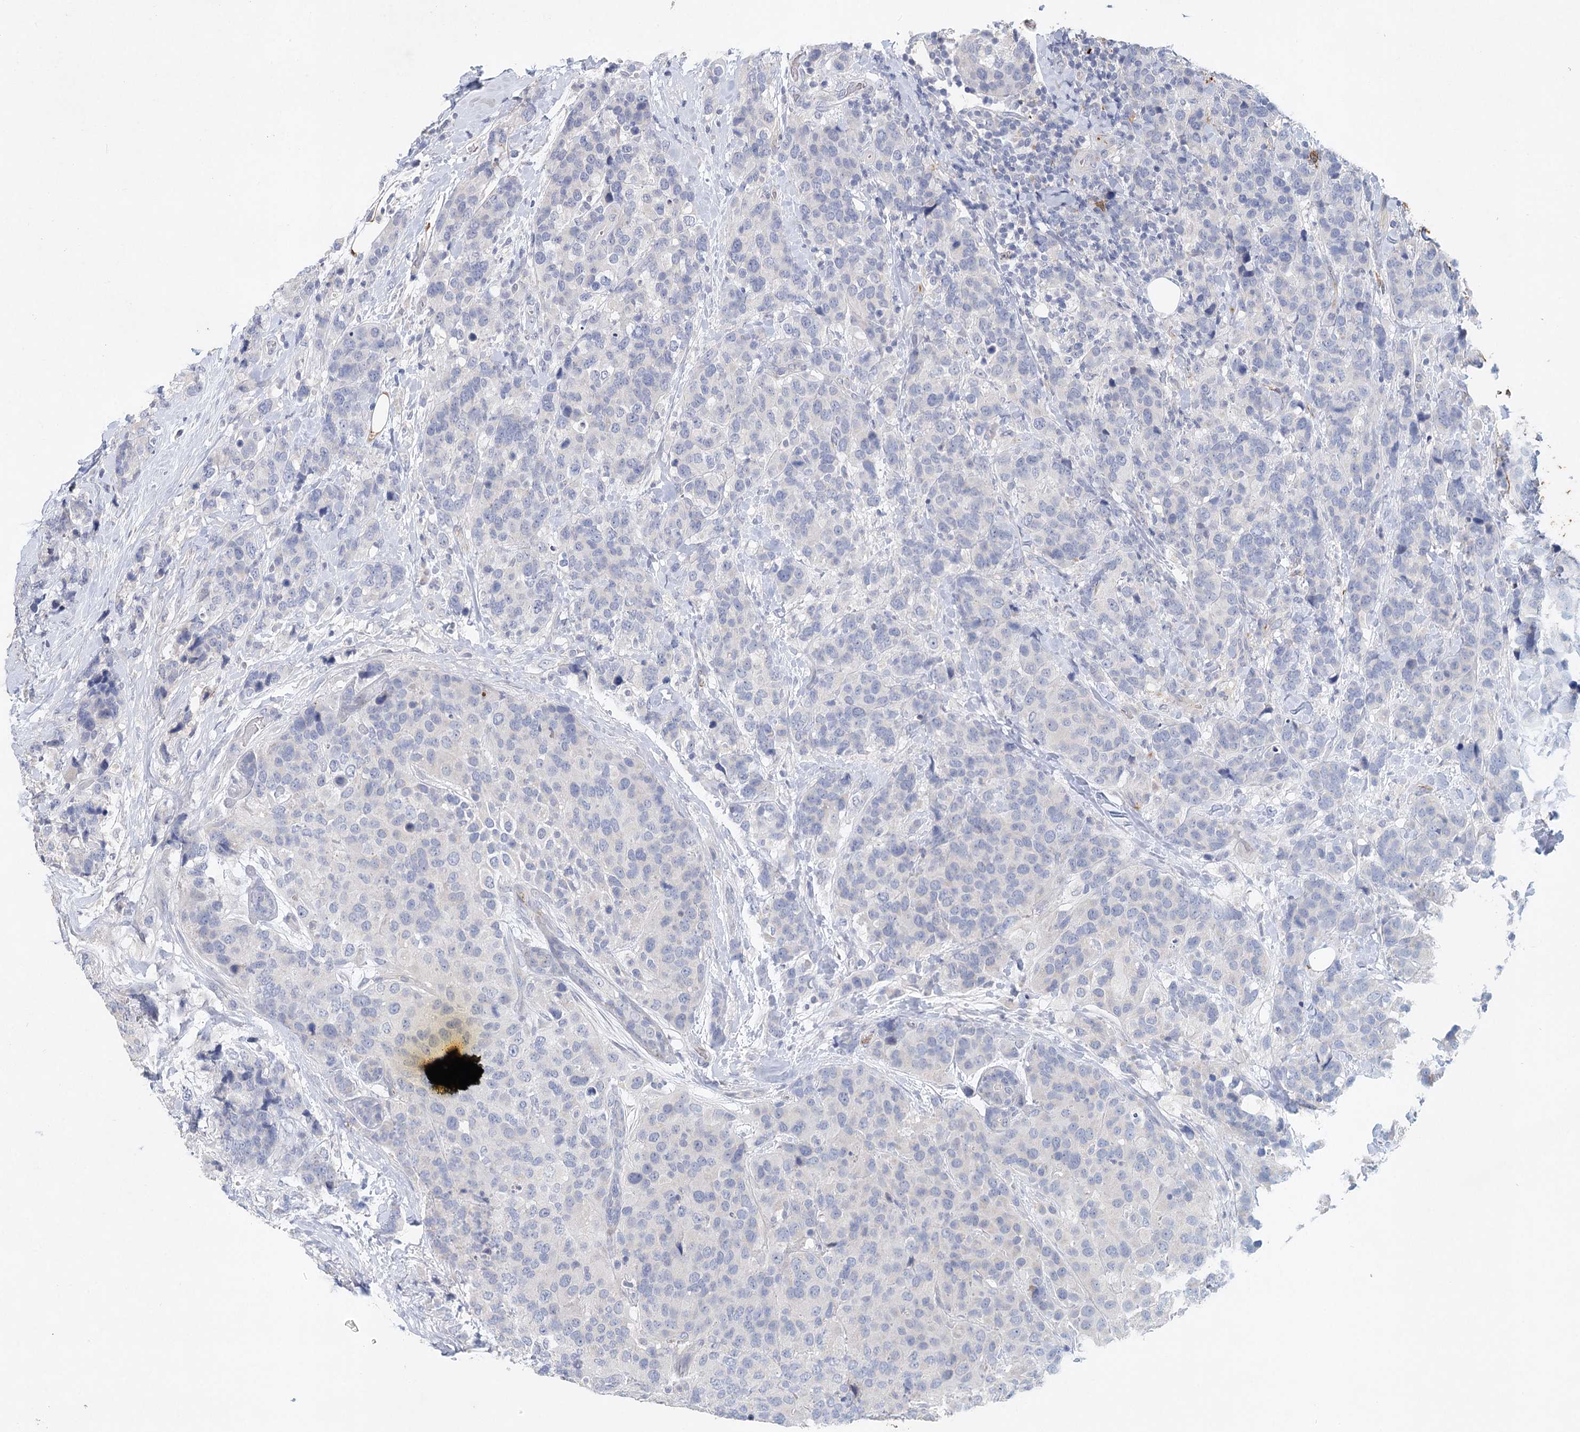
{"staining": {"intensity": "negative", "quantity": "none", "location": "none"}, "tissue": "breast cancer", "cell_type": "Tumor cells", "image_type": "cancer", "snomed": [{"axis": "morphology", "description": "Lobular carcinoma"}, {"axis": "topography", "description": "Breast"}], "caption": "DAB immunohistochemical staining of human breast lobular carcinoma shows no significant positivity in tumor cells.", "gene": "SLC19A3", "patient": {"sex": "female", "age": 59}}